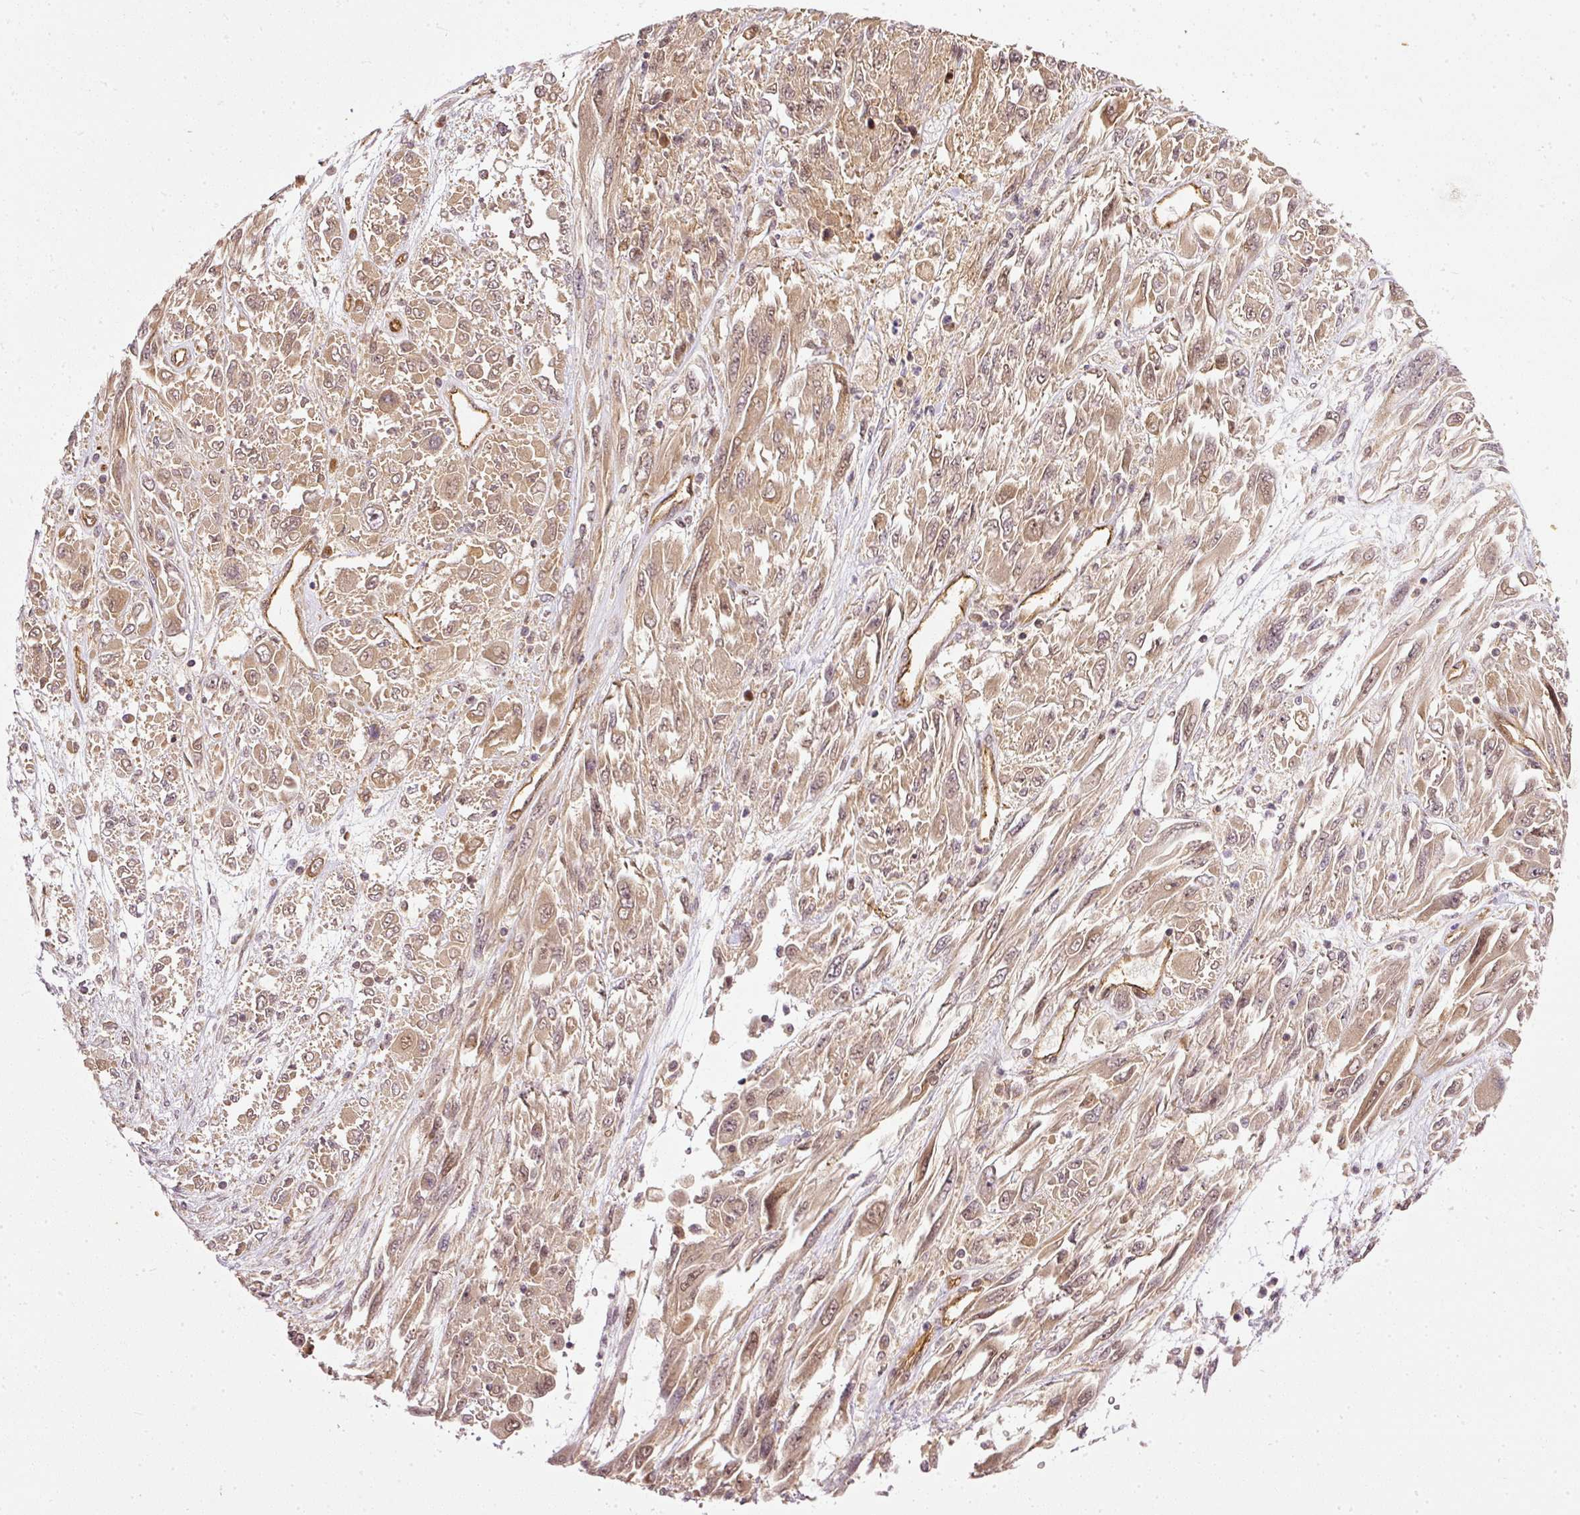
{"staining": {"intensity": "moderate", "quantity": ">75%", "location": "cytoplasmic/membranous"}, "tissue": "melanoma", "cell_type": "Tumor cells", "image_type": "cancer", "snomed": [{"axis": "morphology", "description": "Malignant melanoma, NOS"}, {"axis": "topography", "description": "Skin"}], "caption": "DAB (3,3'-diaminobenzidine) immunohistochemical staining of melanoma reveals moderate cytoplasmic/membranous protein positivity in about >75% of tumor cells.", "gene": "MIF4GD", "patient": {"sex": "female", "age": 91}}